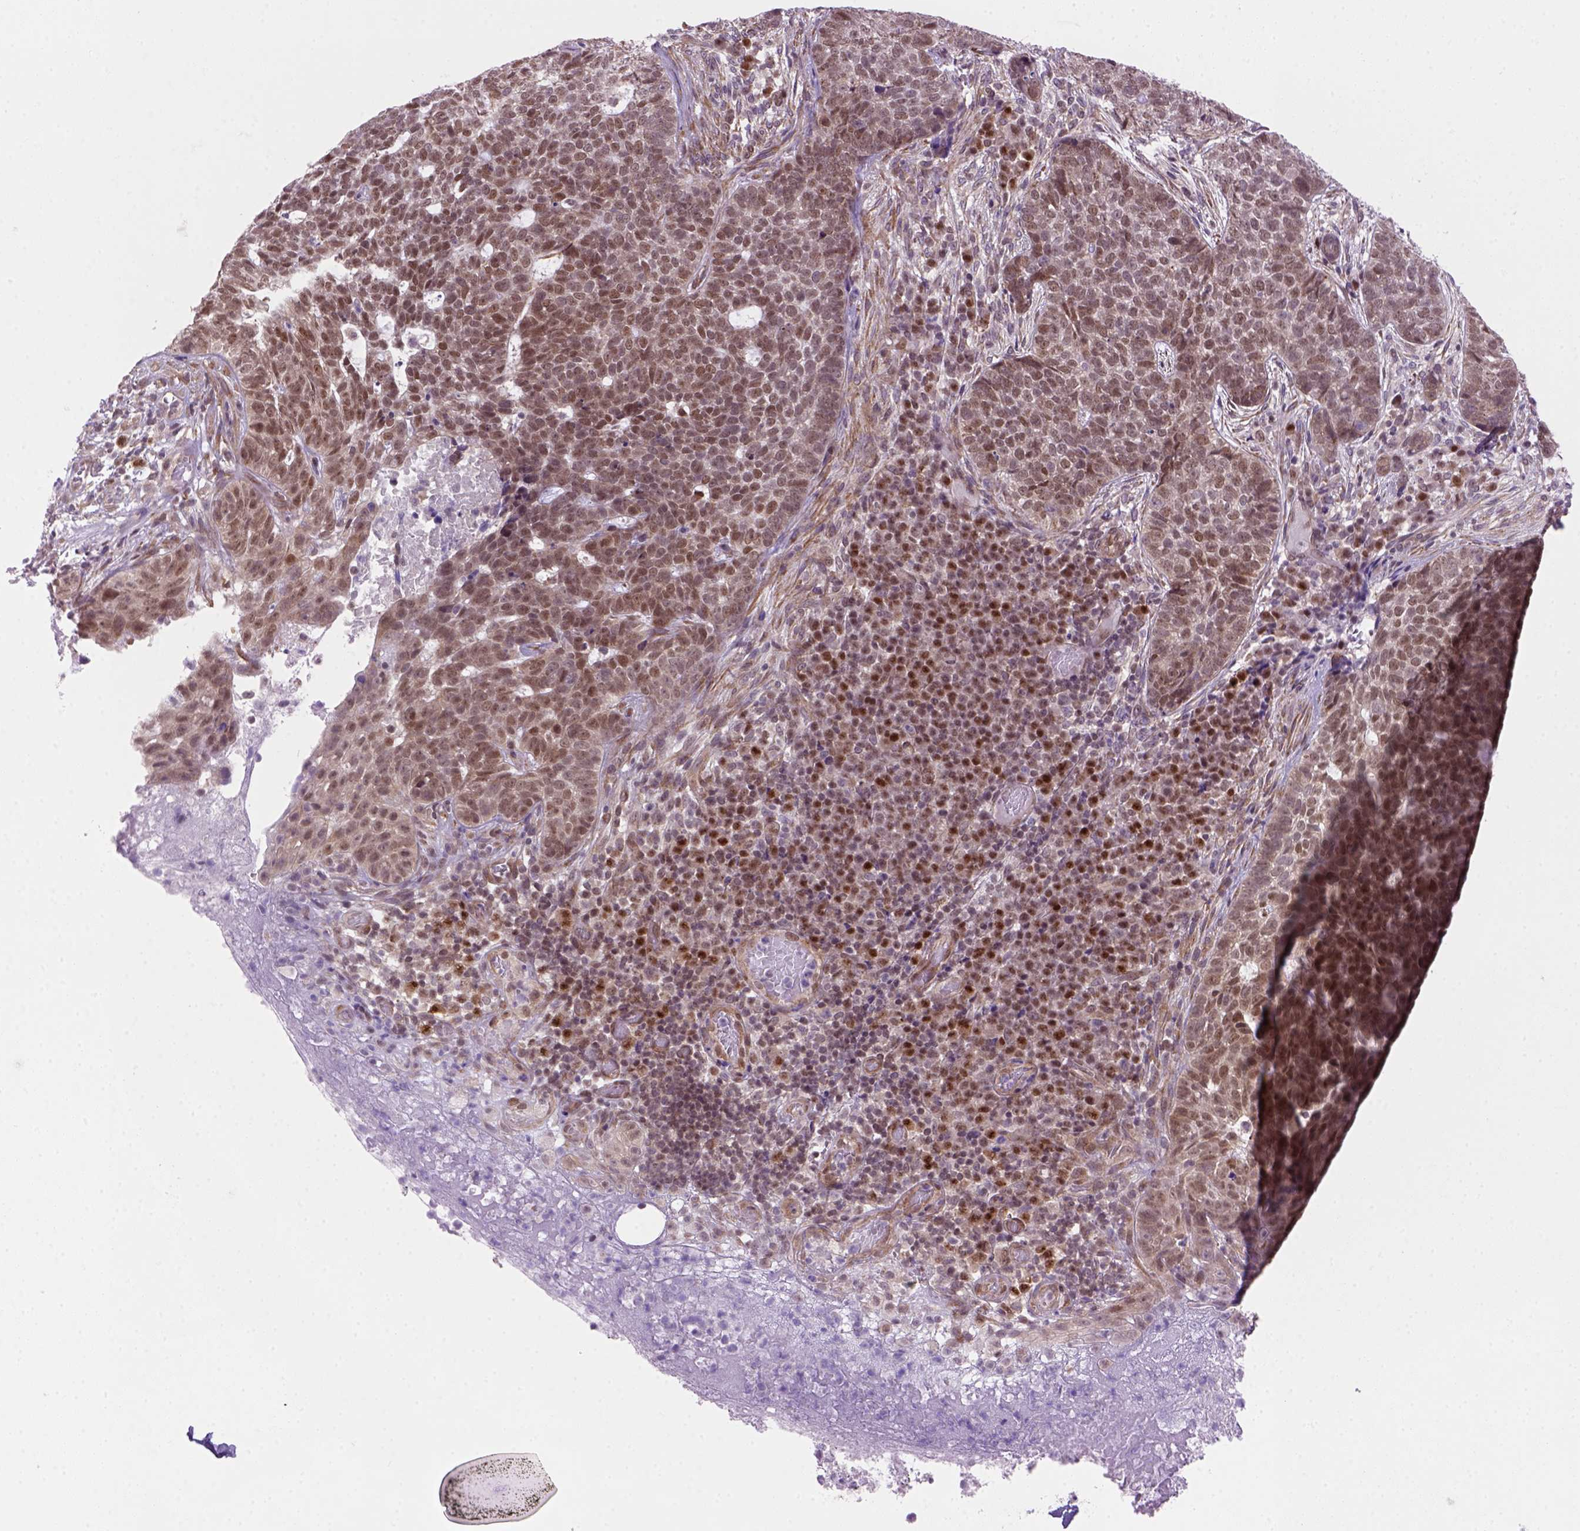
{"staining": {"intensity": "moderate", "quantity": ">75%", "location": "nuclear"}, "tissue": "skin cancer", "cell_type": "Tumor cells", "image_type": "cancer", "snomed": [{"axis": "morphology", "description": "Basal cell carcinoma"}, {"axis": "topography", "description": "Skin"}], "caption": "Brown immunohistochemical staining in skin basal cell carcinoma displays moderate nuclear expression in about >75% of tumor cells. (Stains: DAB in brown, nuclei in blue, Microscopy: brightfield microscopy at high magnification).", "gene": "MGMT", "patient": {"sex": "female", "age": 69}}